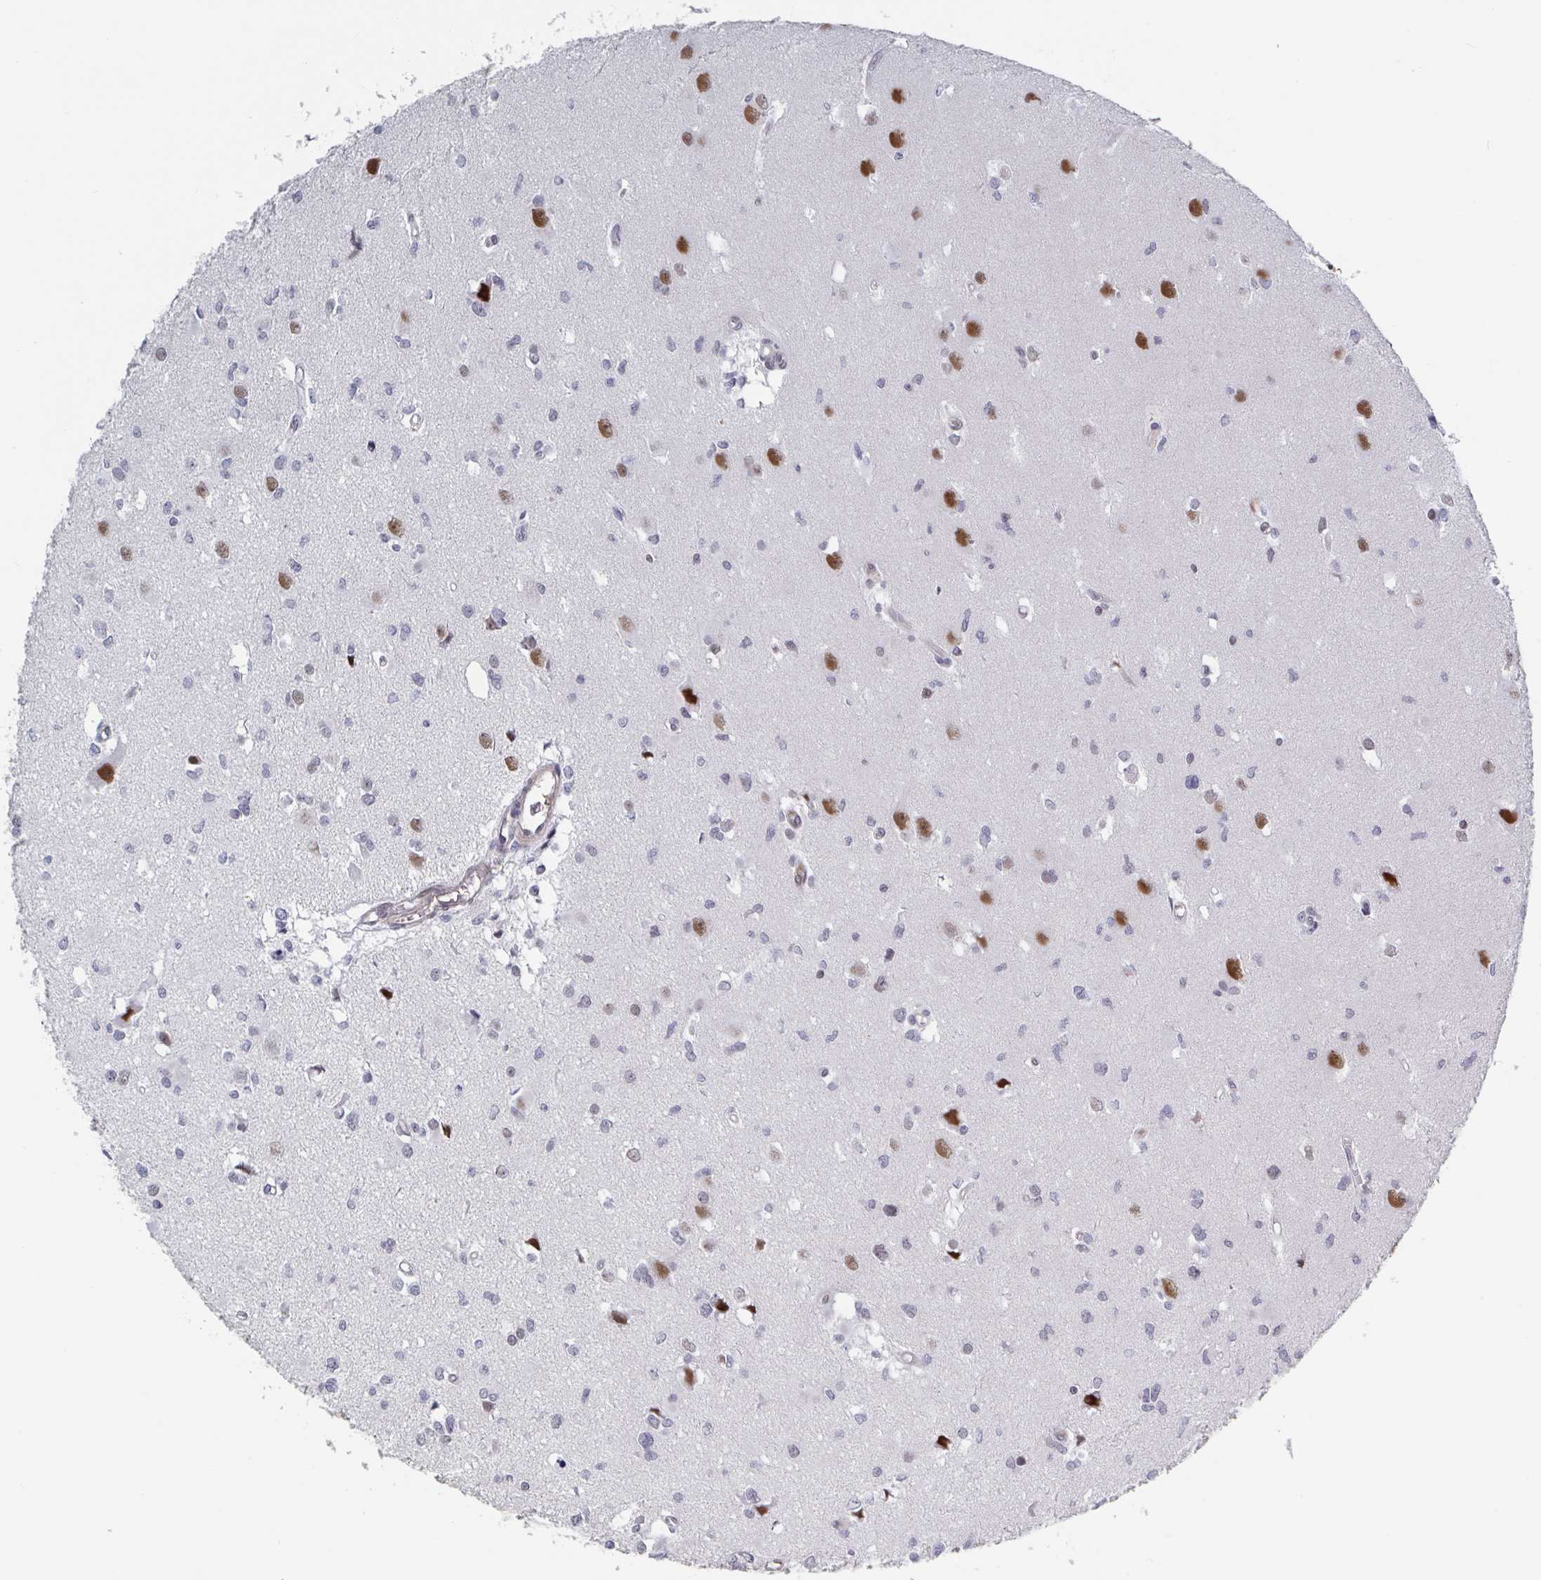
{"staining": {"intensity": "weak", "quantity": "<25%", "location": "nuclear"}, "tissue": "glioma", "cell_type": "Tumor cells", "image_type": "cancer", "snomed": [{"axis": "morphology", "description": "Glioma, malignant, High grade"}, {"axis": "topography", "description": "Brain"}], "caption": "A micrograph of human glioma is negative for staining in tumor cells. (DAB immunohistochemistry with hematoxylin counter stain).", "gene": "BCL7B", "patient": {"sex": "male", "age": 23}}